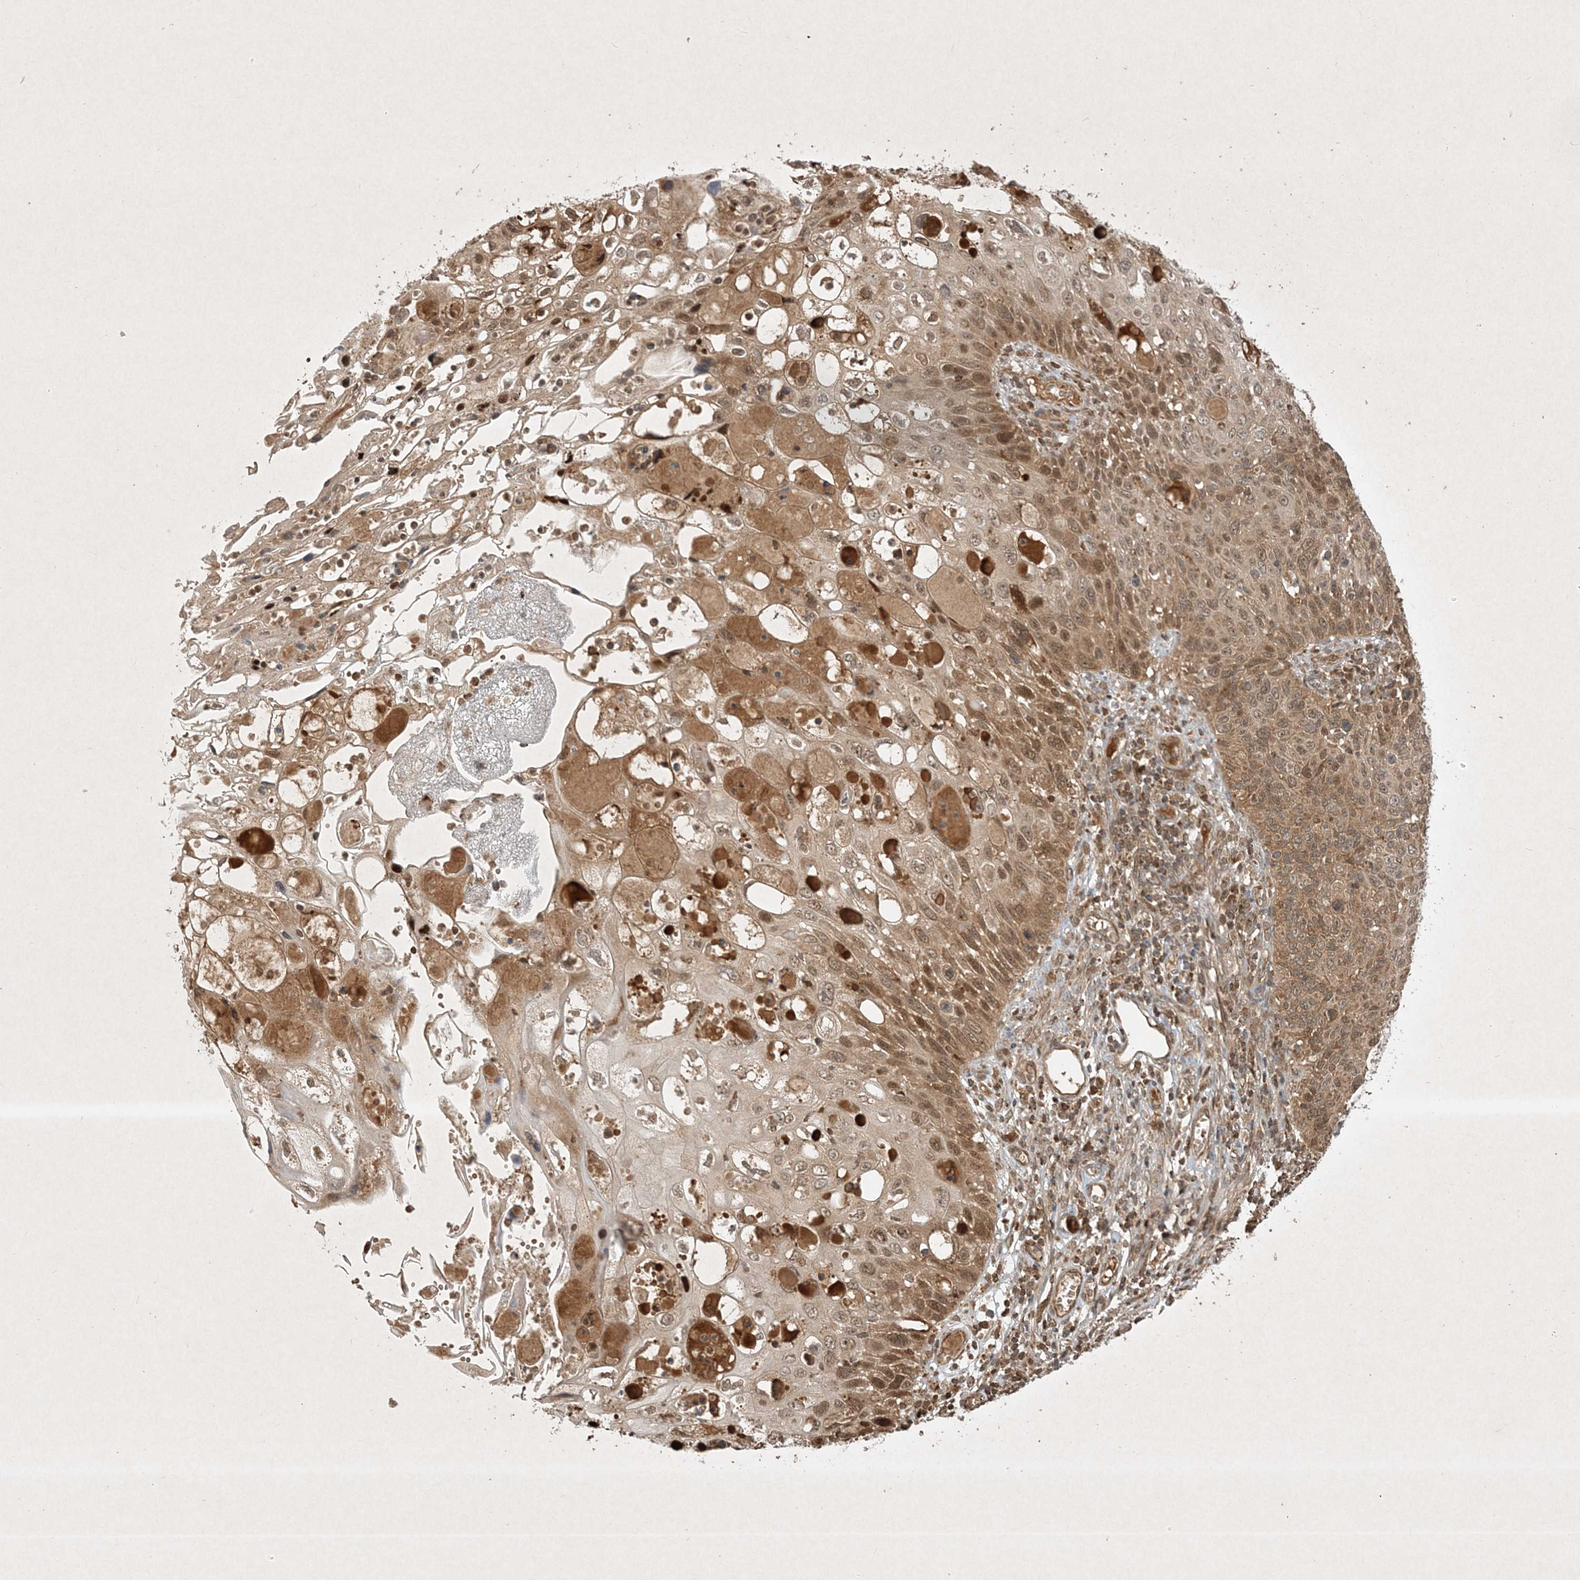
{"staining": {"intensity": "moderate", "quantity": ">75%", "location": "cytoplasmic/membranous,nuclear"}, "tissue": "cervical cancer", "cell_type": "Tumor cells", "image_type": "cancer", "snomed": [{"axis": "morphology", "description": "Squamous cell carcinoma, NOS"}, {"axis": "topography", "description": "Cervix"}], "caption": "Cervical cancer (squamous cell carcinoma) was stained to show a protein in brown. There is medium levels of moderate cytoplasmic/membranous and nuclear positivity in about >75% of tumor cells.", "gene": "PLTP", "patient": {"sex": "female", "age": 70}}